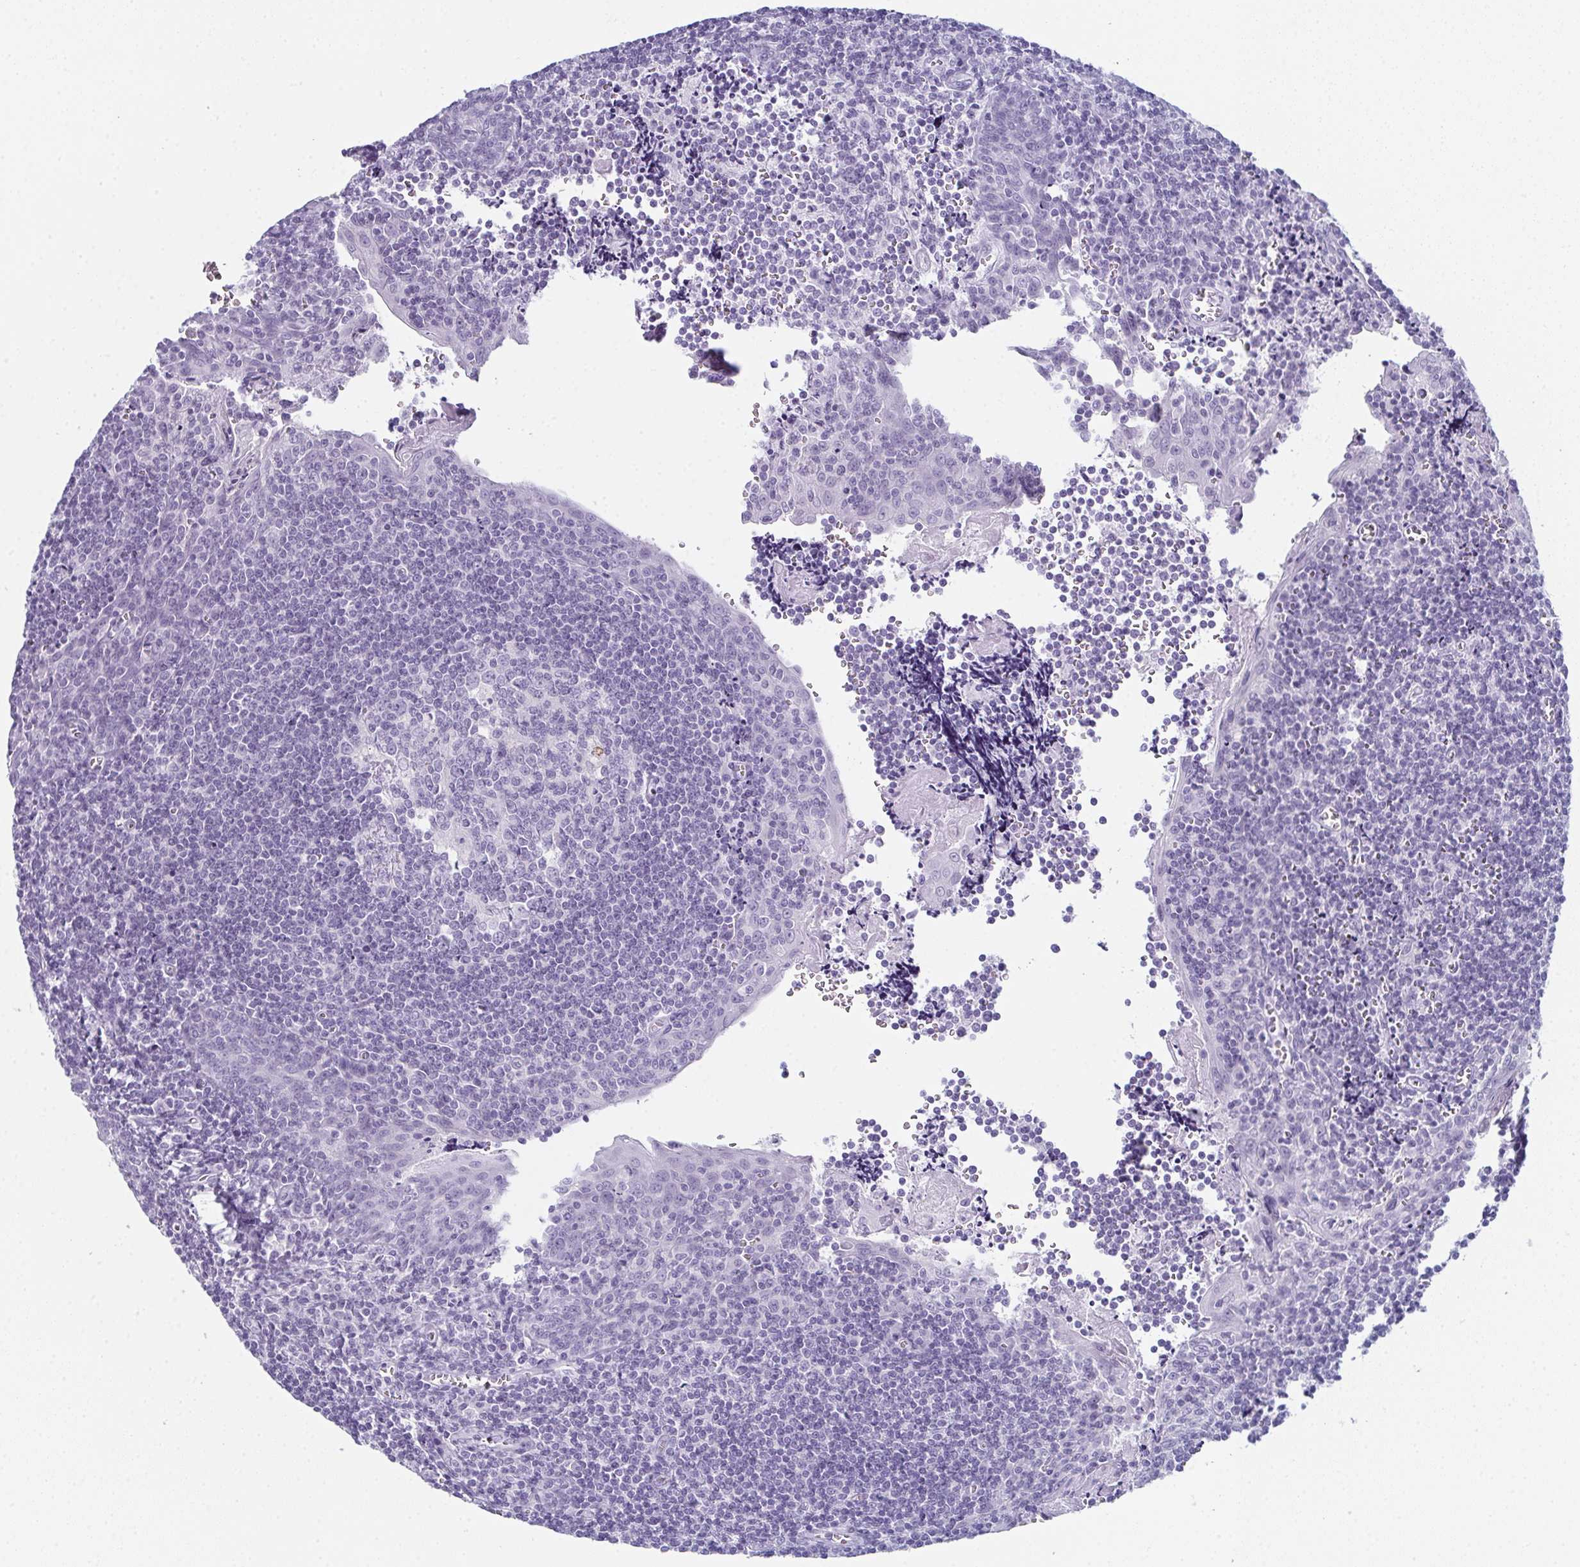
{"staining": {"intensity": "negative", "quantity": "none", "location": "none"}, "tissue": "tonsil", "cell_type": "Germinal center cells", "image_type": "normal", "snomed": [{"axis": "morphology", "description": "Normal tissue, NOS"}, {"axis": "morphology", "description": "Inflammation, NOS"}, {"axis": "topography", "description": "Tonsil"}], "caption": "Immunohistochemistry (IHC) of benign human tonsil displays no expression in germinal center cells. (Immunohistochemistry, brightfield microscopy, high magnification).", "gene": "ENKUR", "patient": {"sex": "female", "age": 31}}